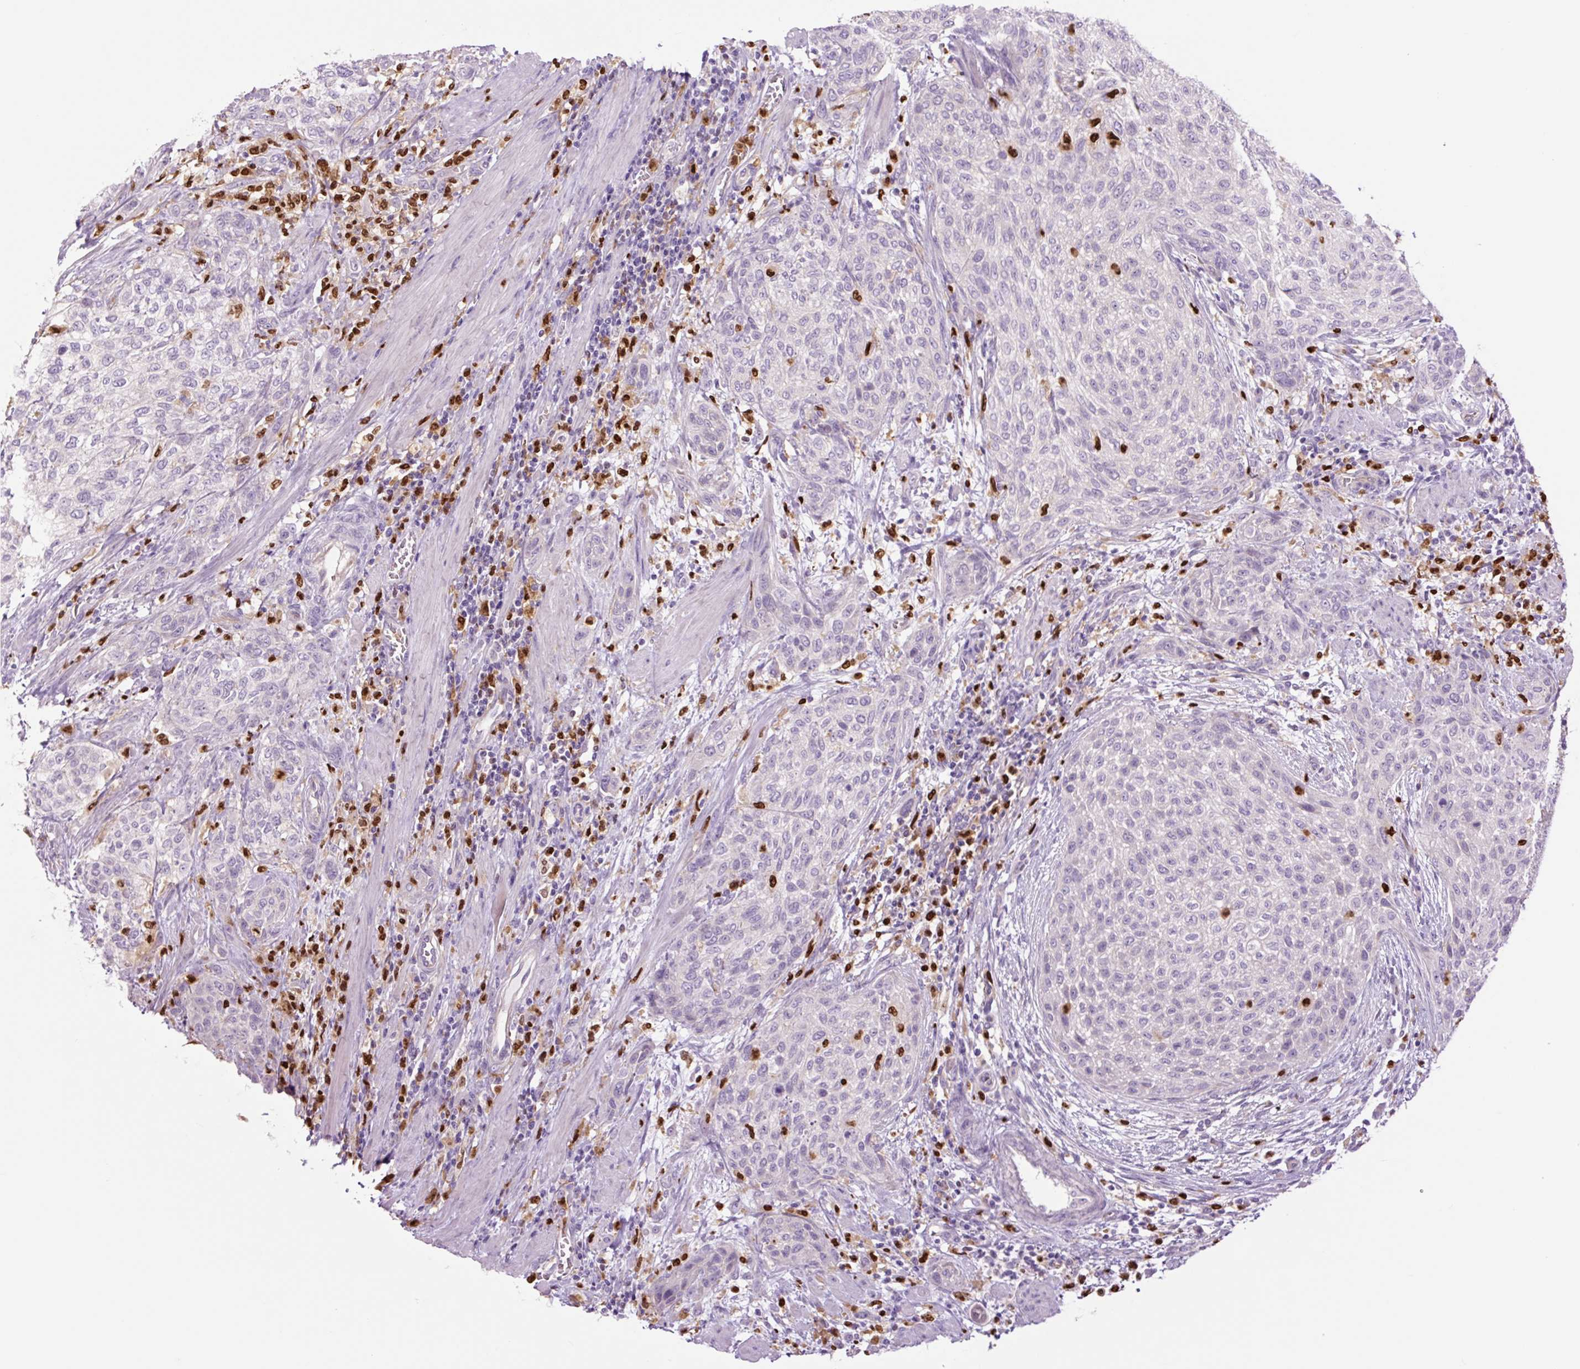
{"staining": {"intensity": "negative", "quantity": "none", "location": "none"}, "tissue": "urothelial cancer", "cell_type": "Tumor cells", "image_type": "cancer", "snomed": [{"axis": "morphology", "description": "Urothelial carcinoma, High grade"}, {"axis": "topography", "description": "Urinary bladder"}], "caption": "IHC of human urothelial carcinoma (high-grade) shows no staining in tumor cells.", "gene": "SPI1", "patient": {"sex": "male", "age": 35}}